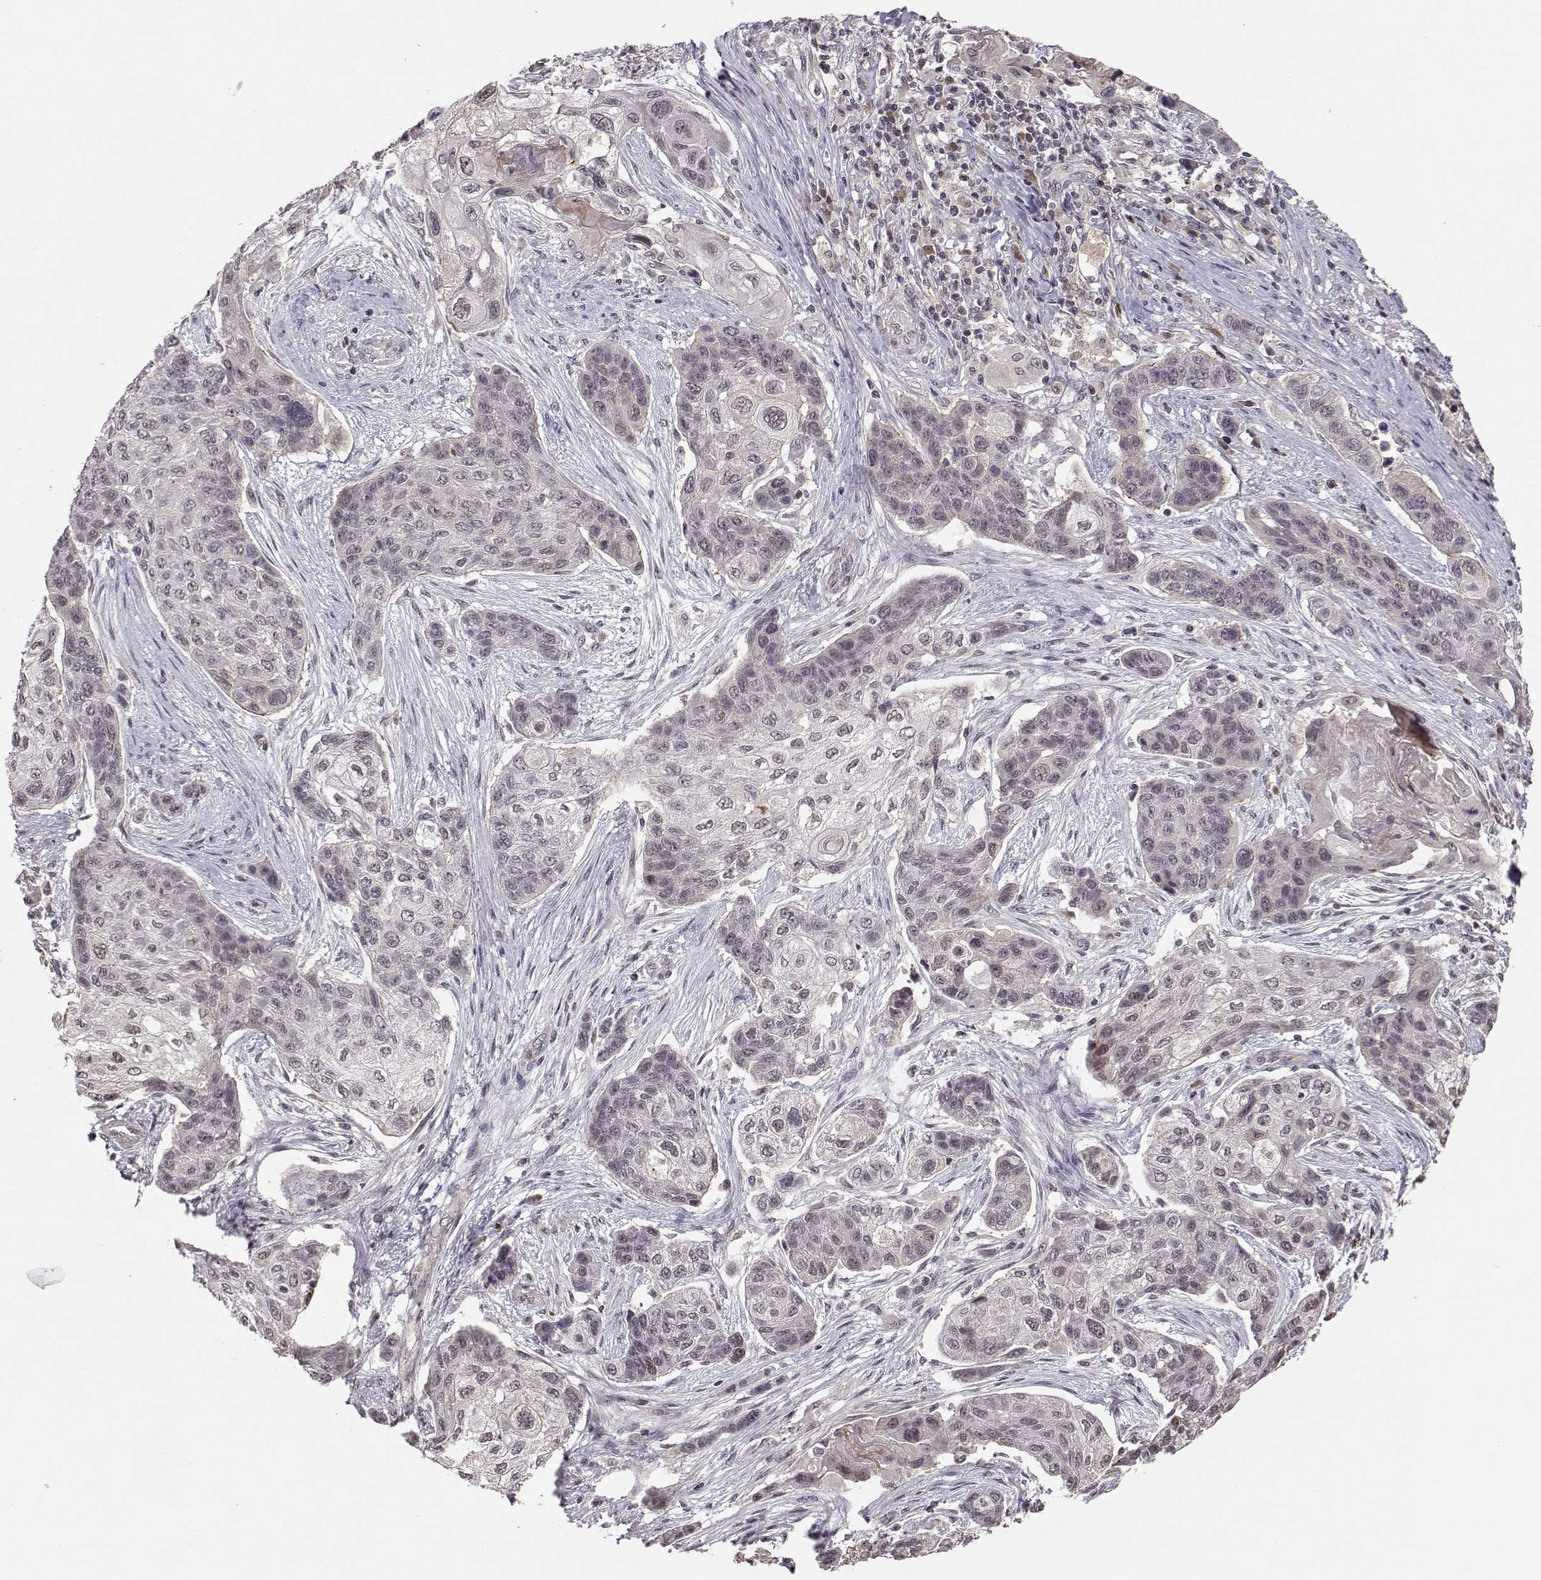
{"staining": {"intensity": "negative", "quantity": "none", "location": "none"}, "tissue": "lung cancer", "cell_type": "Tumor cells", "image_type": "cancer", "snomed": [{"axis": "morphology", "description": "Squamous cell carcinoma, NOS"}, {"axis": "topography", "description": "Lung"}], "caption": "DAB immunohistochemical staining of lung cancer (squamous cell carcinoma) exhibits no significant expression in tumor cells.", "gene": "PLEKHG3", "patient": {"sex": "male", "age": 69}}